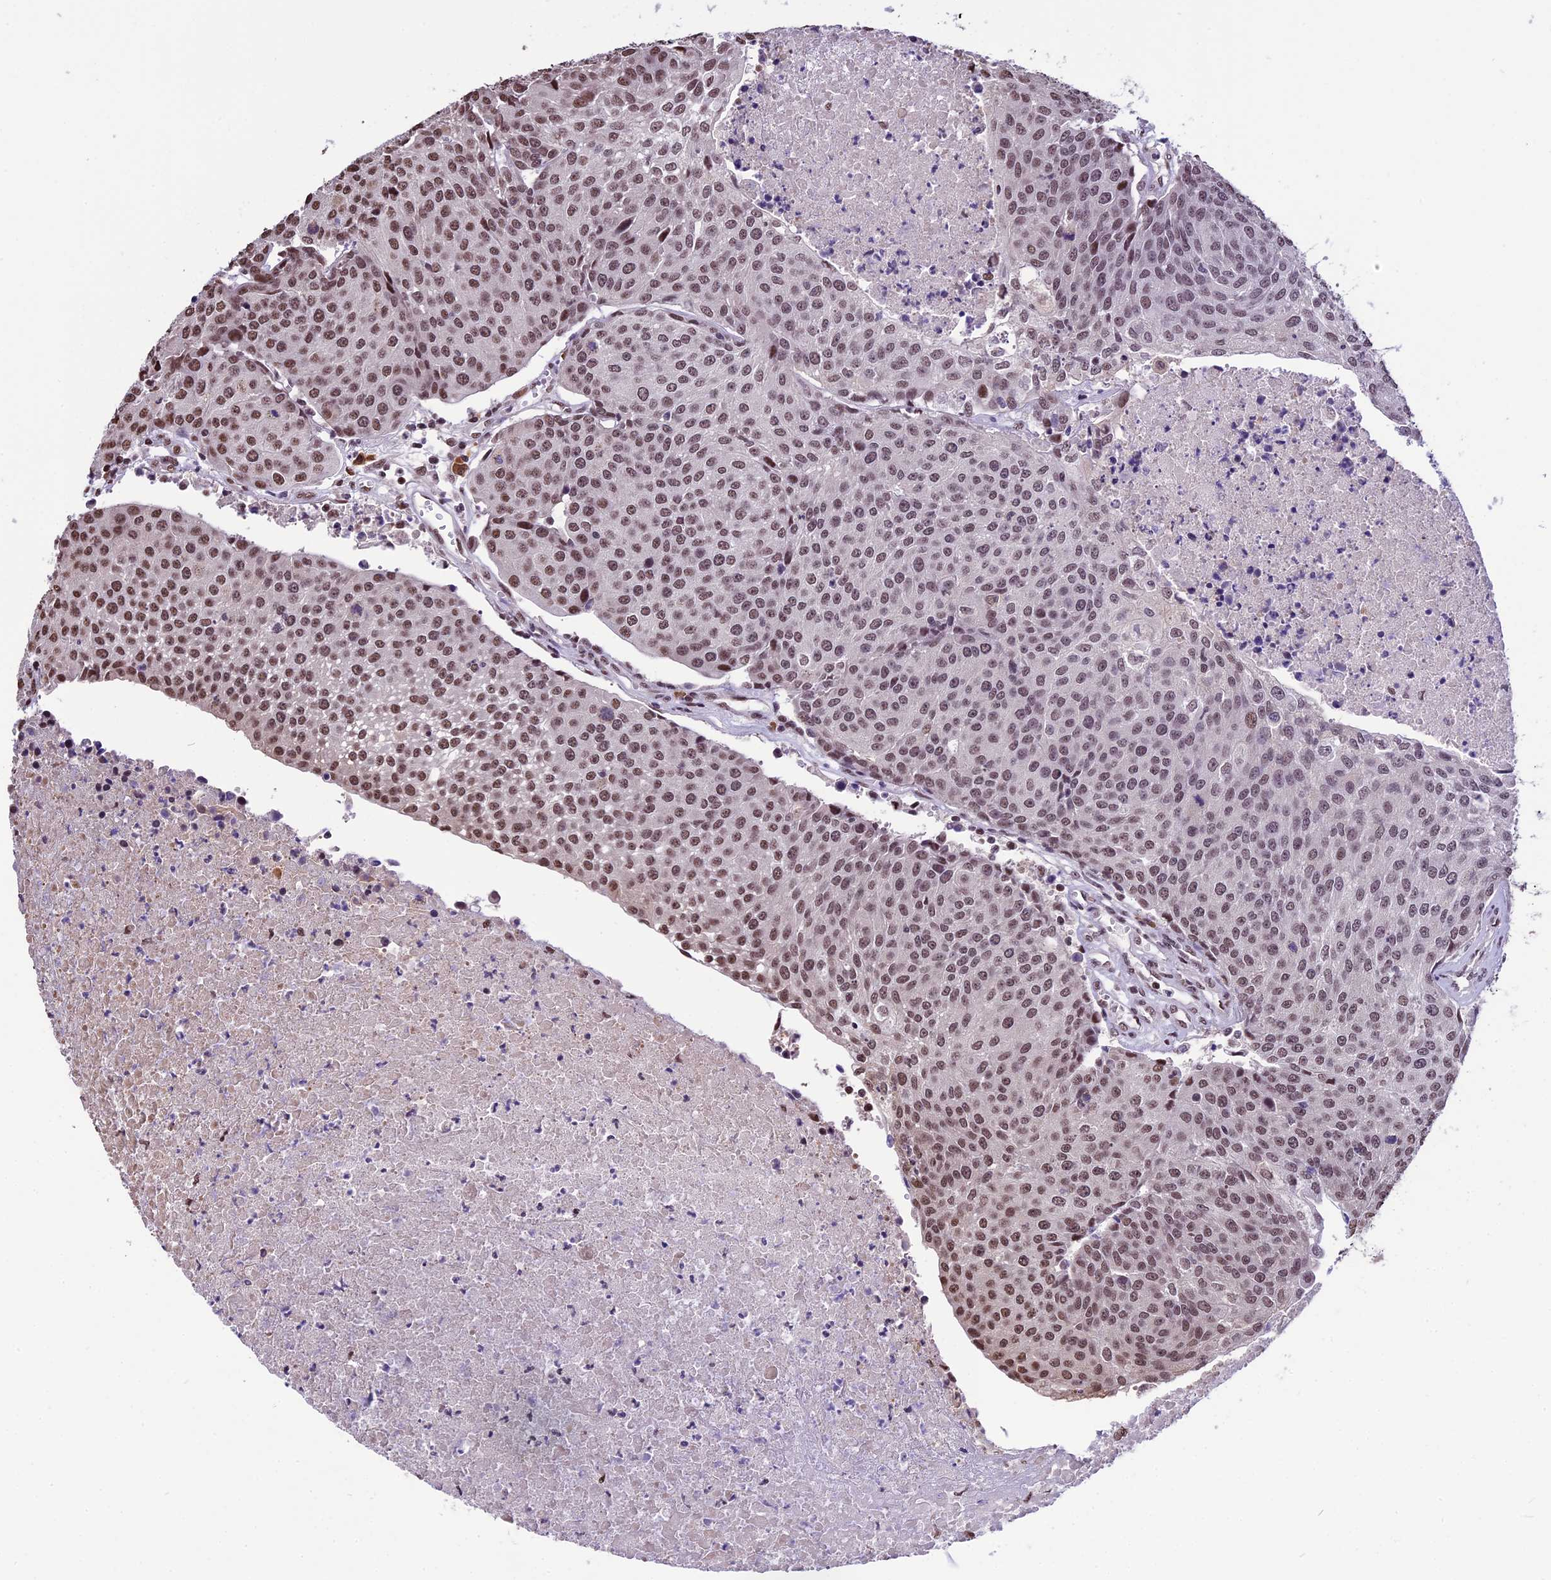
{"staining": {"intensity": "moderate", "quantity": ">75%", "location": "nuclear"}, "tissue": "urothelial cancer", "cell_type": "Tumor cells", "image_type": "cancer", "snomed": [{"axis": "morphology", "description": "Urothelial carcinoma, High grade"}, {"axis": "topography", "description": "Urinary bladder"}], "caption": "Protein staining of urothelial cancer tissue displays moderate nuclear staining in approximately >75% of tumor cells. Nuclei are stained in blue.", "gene": "POLR3E", "patient": {"sex": "female", "age": 85}}